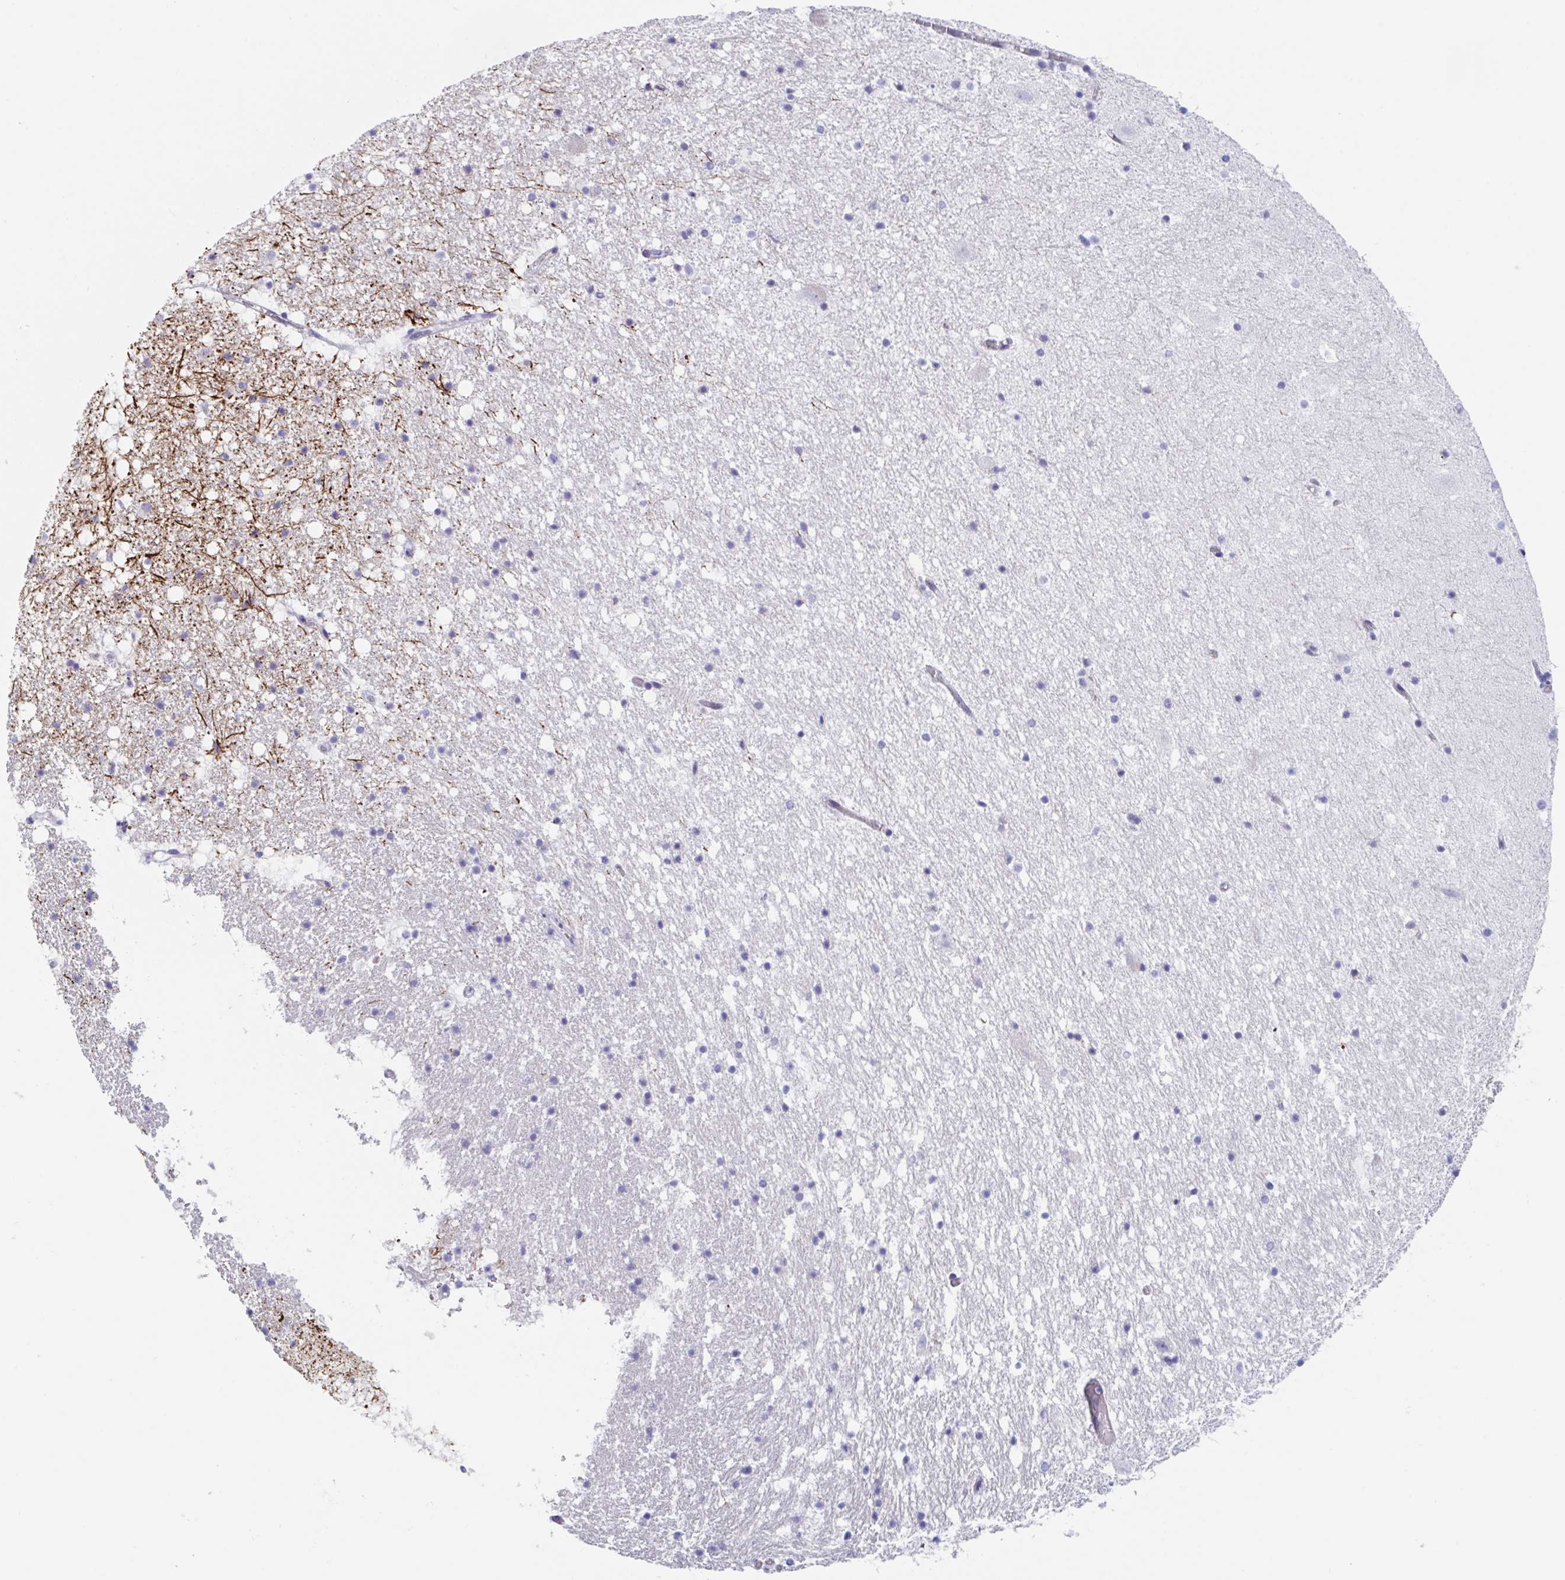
{"staining": {"intensity": "negative", "quantity": "none", "location": "none"}, "tissue": "hippocampus", "cell_type": "Glial cells", "image_type": "normal", "snomed": [{"axis": "morphology", "description": "Normal tissue, NOS"}, {"axis": "topography", "description": "Hippocampus"}], "caption": "Image shows no significant protein positivity in glial cells of normal hippocampus. (DAB (3,3'-diaminobenzidine) IHC, high magnification).", "gene": "ZPBP", "patient": {"sex": "female", "age": 42}}